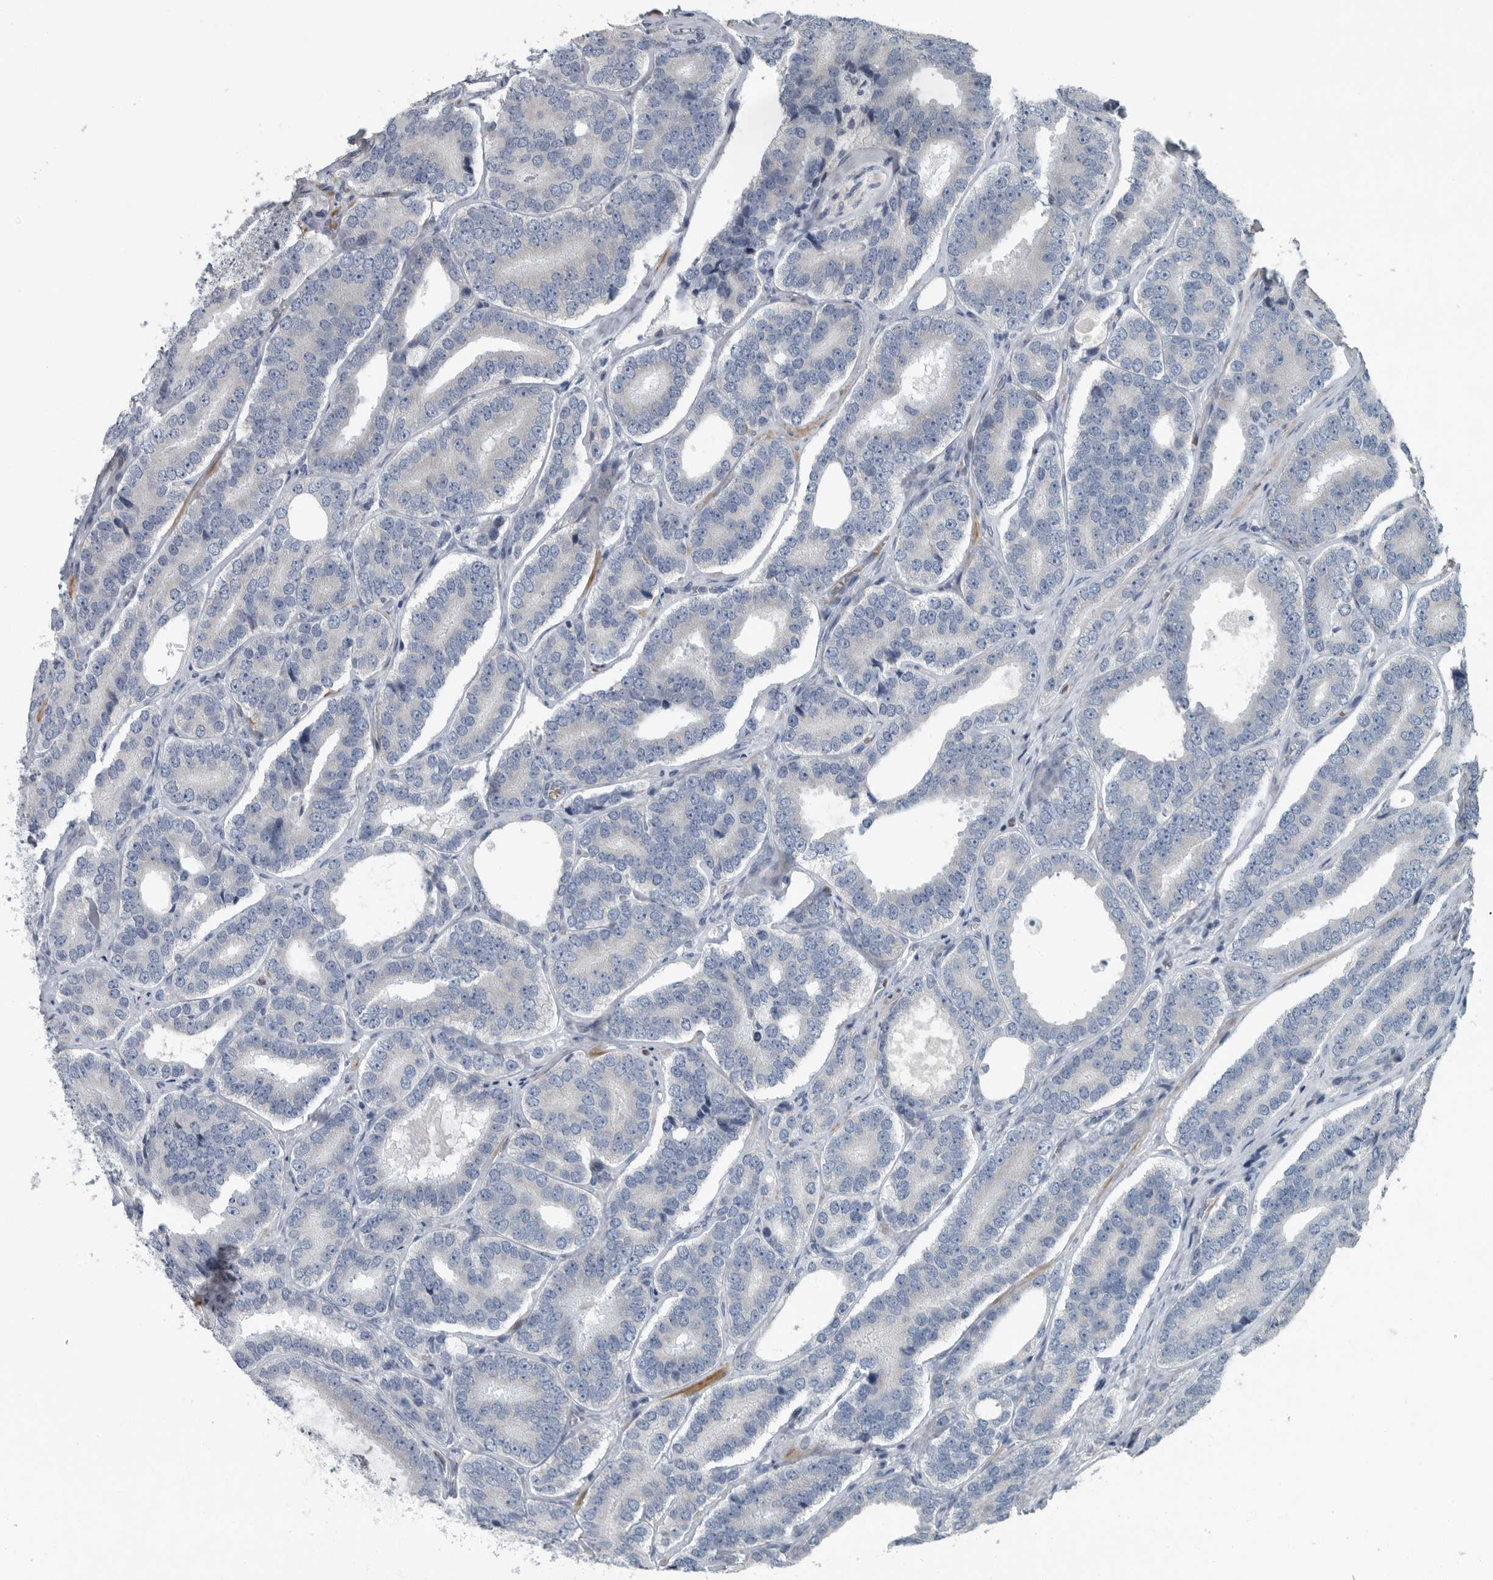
{"staining": {"intensity": "negative", "quantity": "none", "location": "none"}, "tissue": "prostate cancer", "cell_type": "Tumor cells", "image_type": "cancer", "snomed": [{"axis": "morphology", "description": "Adenocarcinoma, High grade"}, {"axis": "topography", "description": "Prostate"}], "caption": "Immunohistochemistry (IHC) photomicrograph of neoplastic tissue: human prostate adenocarcinoma (high-grade) stained with DAB shows no significant protein expression in tumor cells.", "gene": "MPP3", "patient": {"sex": "male", "age": 56}}